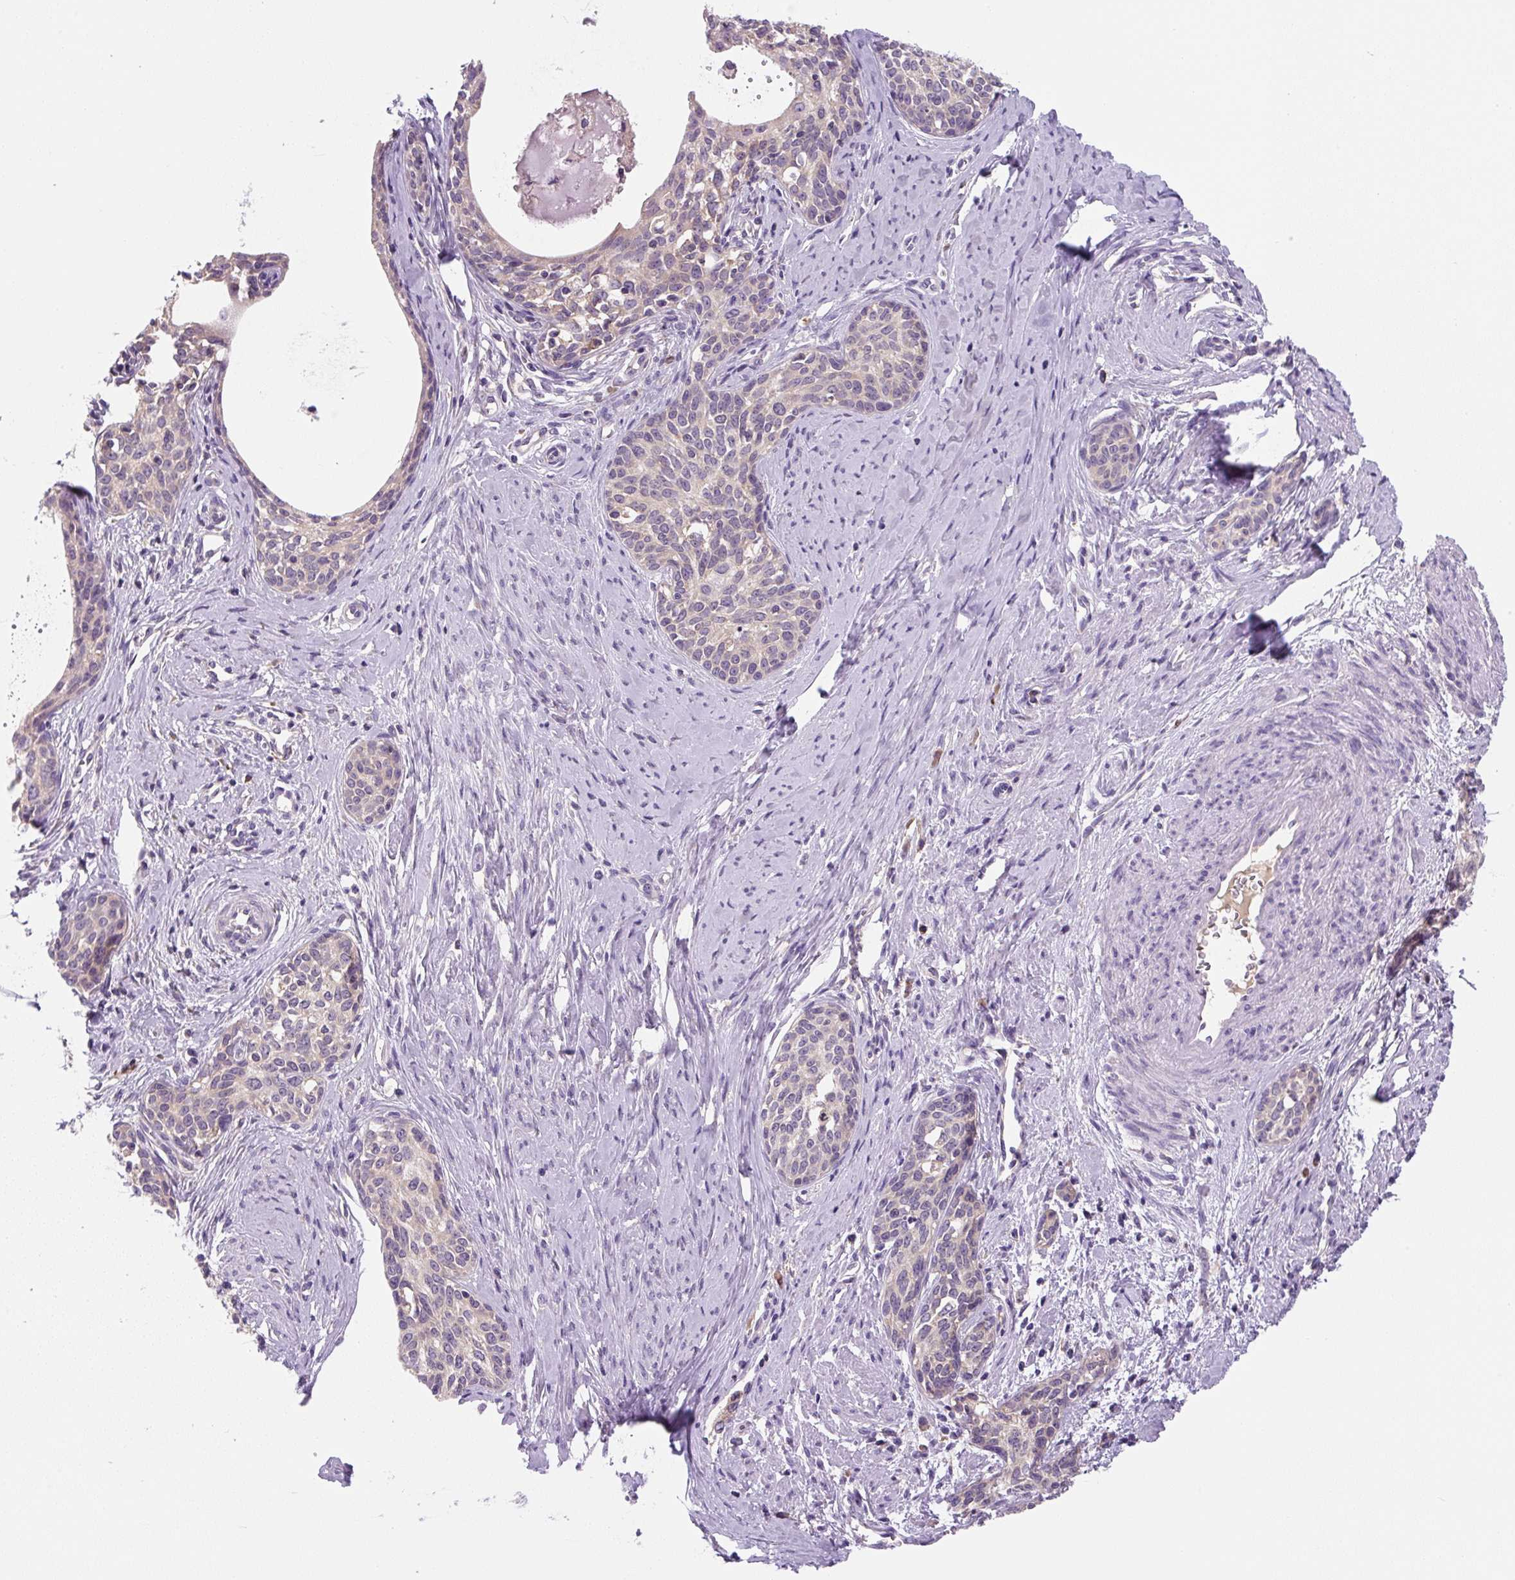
{"staining": {"intensity": "weak", "quantity": "<25%", "location": "nuclear"}, "tissue": "cervical cancer", "cell_type": "Tumor cells", "image_type": "cancer", "snomed": [{"axis": "morphology", "description": "Squamous cell carcinoma, NOS"}, {"axis": "morphology", "description": "Adenocarcinoma, NOS"}, {"axis": "topography", "description": "Cervix"}], "caption": "Immunohistochemistry micrograph of neoplastic tissue: human cervical cancer stained with DAB demonstrates no significant protein expression in tumor cells.", "gene": "FZD5", "patient": {"sex": "female", "age": 52}}